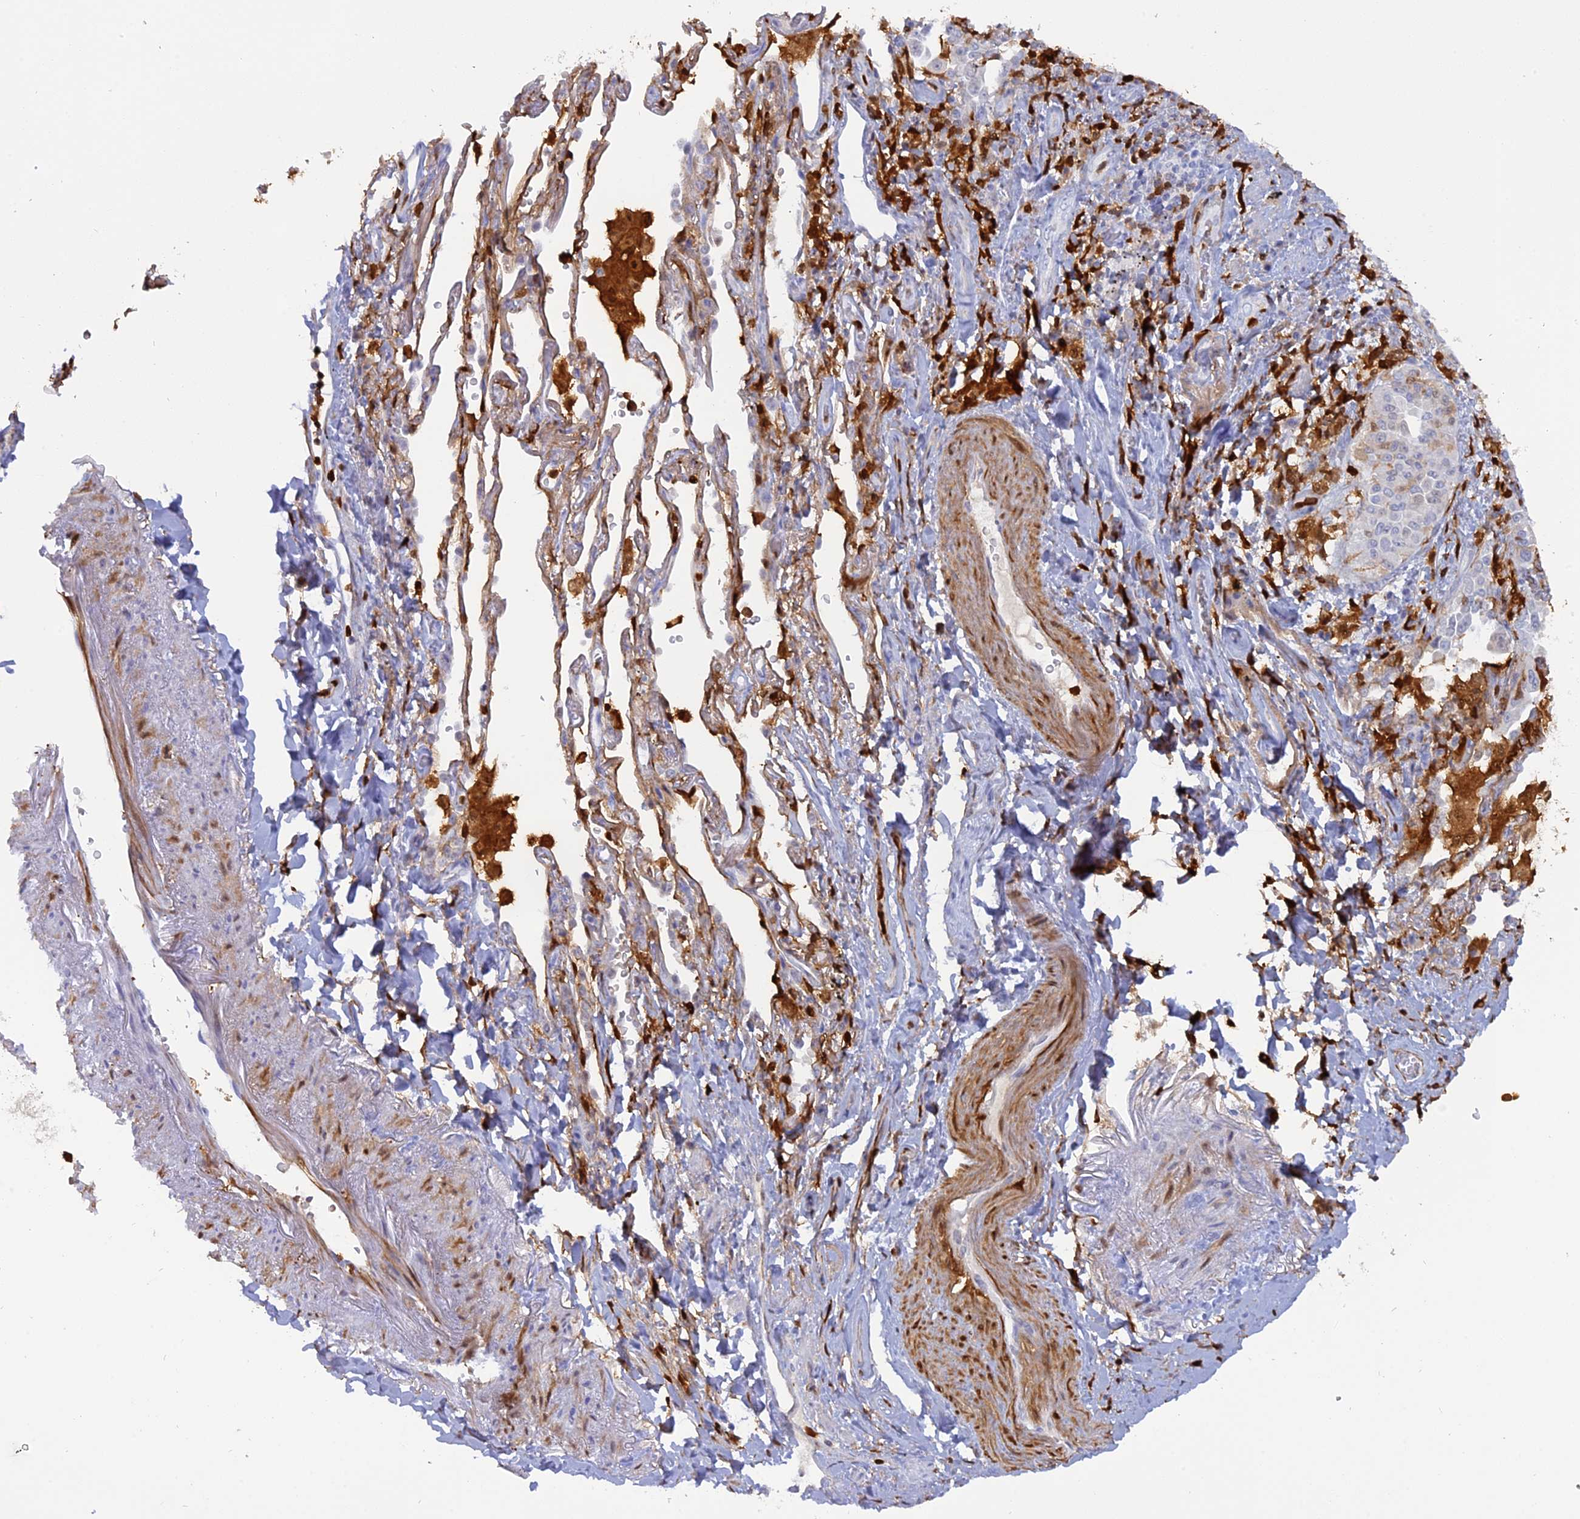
{"staining": {"intensity": "negative", "quantity": "none", "location": "none"}, "tissue": "lung cancer", "cell_type": "Tumor cells", "image_type": "cancer", "snomed": [{"axis": "morphology", "description": "Adenocarcinoma, NOS"}, {"axis": "topography", "description": "Lung"}], "caption": "Immunohistochemistry (IHC) histopathology image of adenocarcinoma (lung) stained for a protein (brown), which demonstrates no expression in tumor cells.", "gene": "PGBD4", "patient": {"sex": "female", "age": 69}}